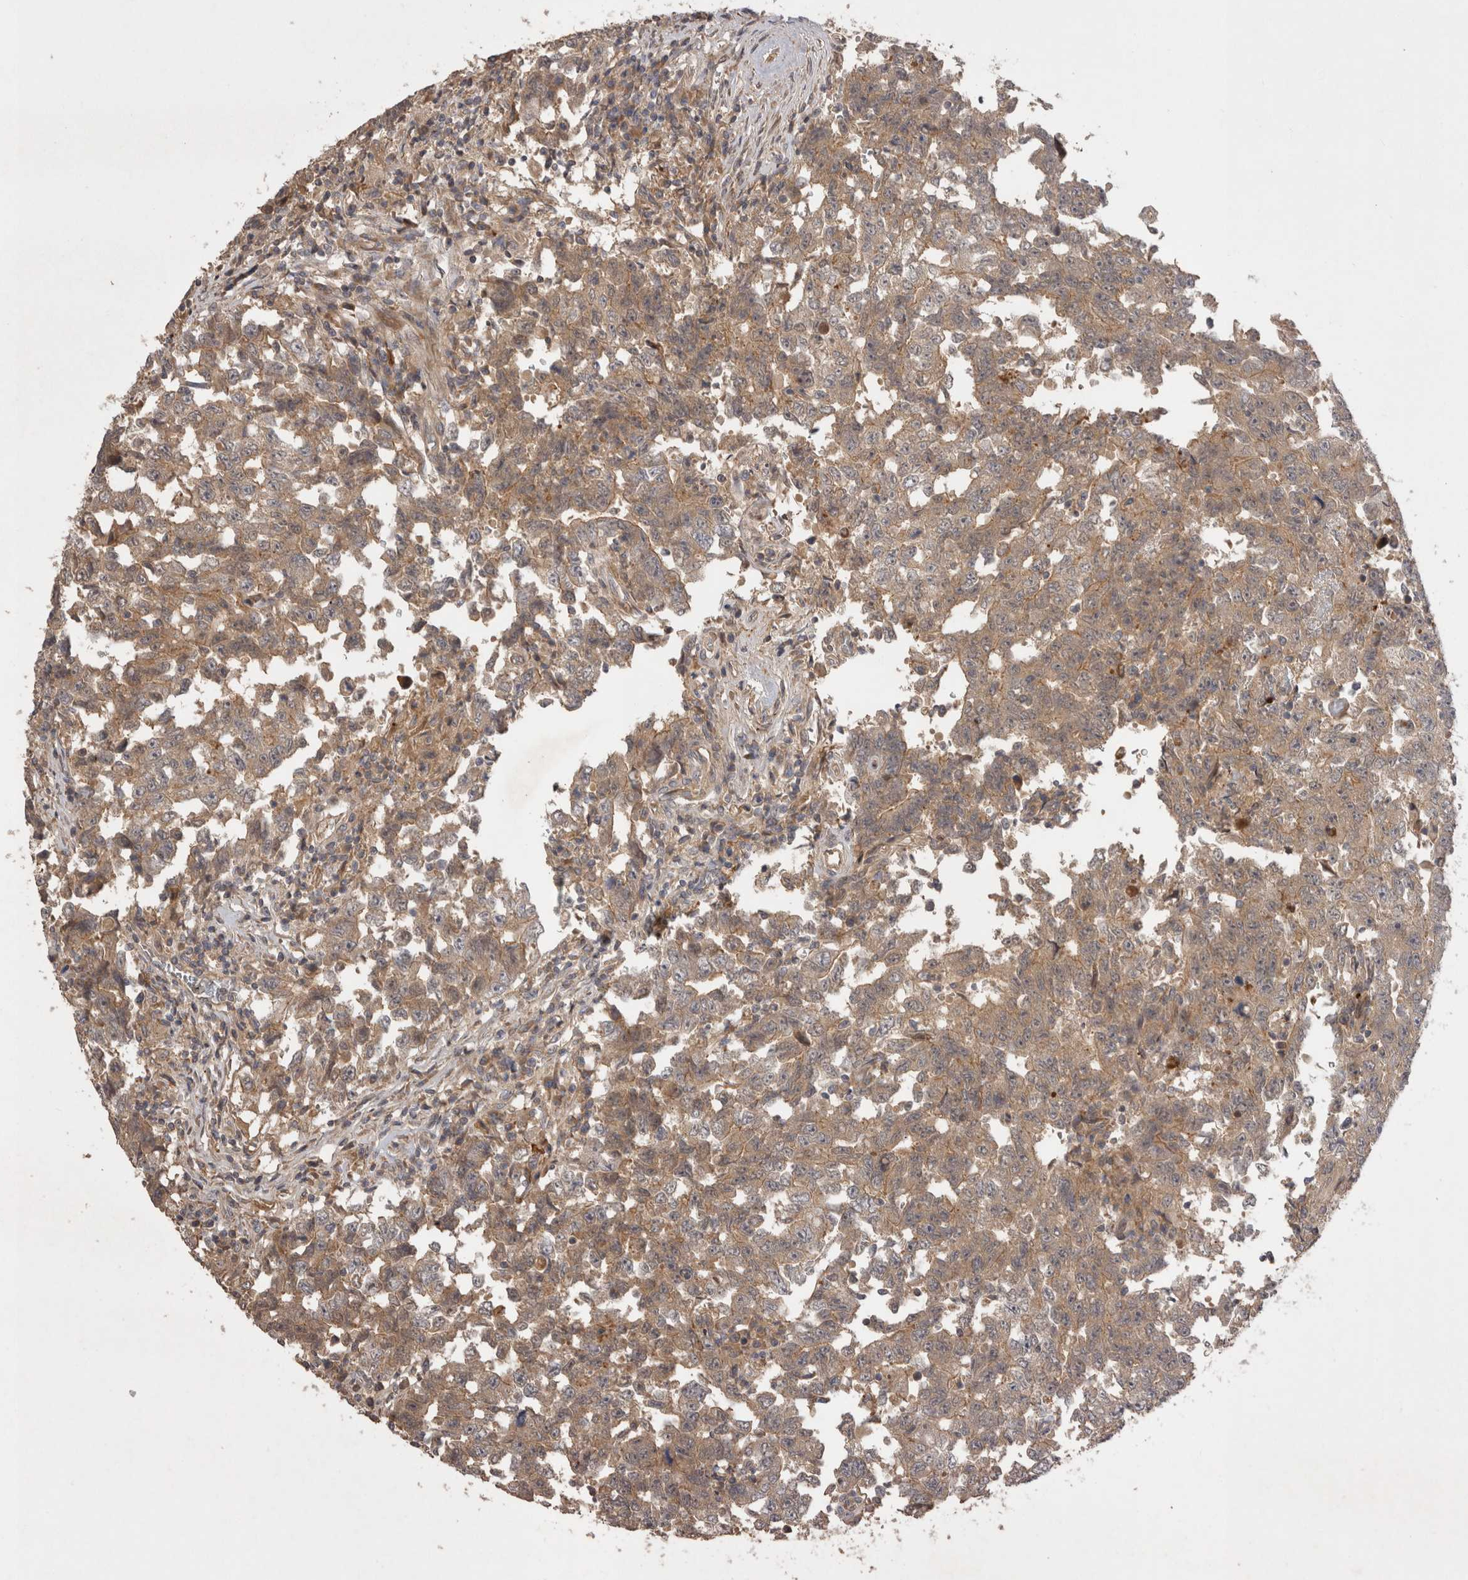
{"staining": {"intensity": "weak", "quantity": ">75%", "location": "cytoplasmic/membranous"}, "tissue": "testis cancer", "cell_type": "Tumor cells", "image_type": "cancer", "snomed": [{"axis": "morphology", "description": "Carcinoma, Embryonal, NOS"}, {"axis": "topography", "description": "Testis"}], "caption": "Immunohistochemical staining of human embryonal carcinoma (testis) exhibits weak cytoplasmic/membranous protein staining in approximately >75% of tumor cells.", "gene": "PPP1R42", "patient": {"sex": "male", "age": 26}}